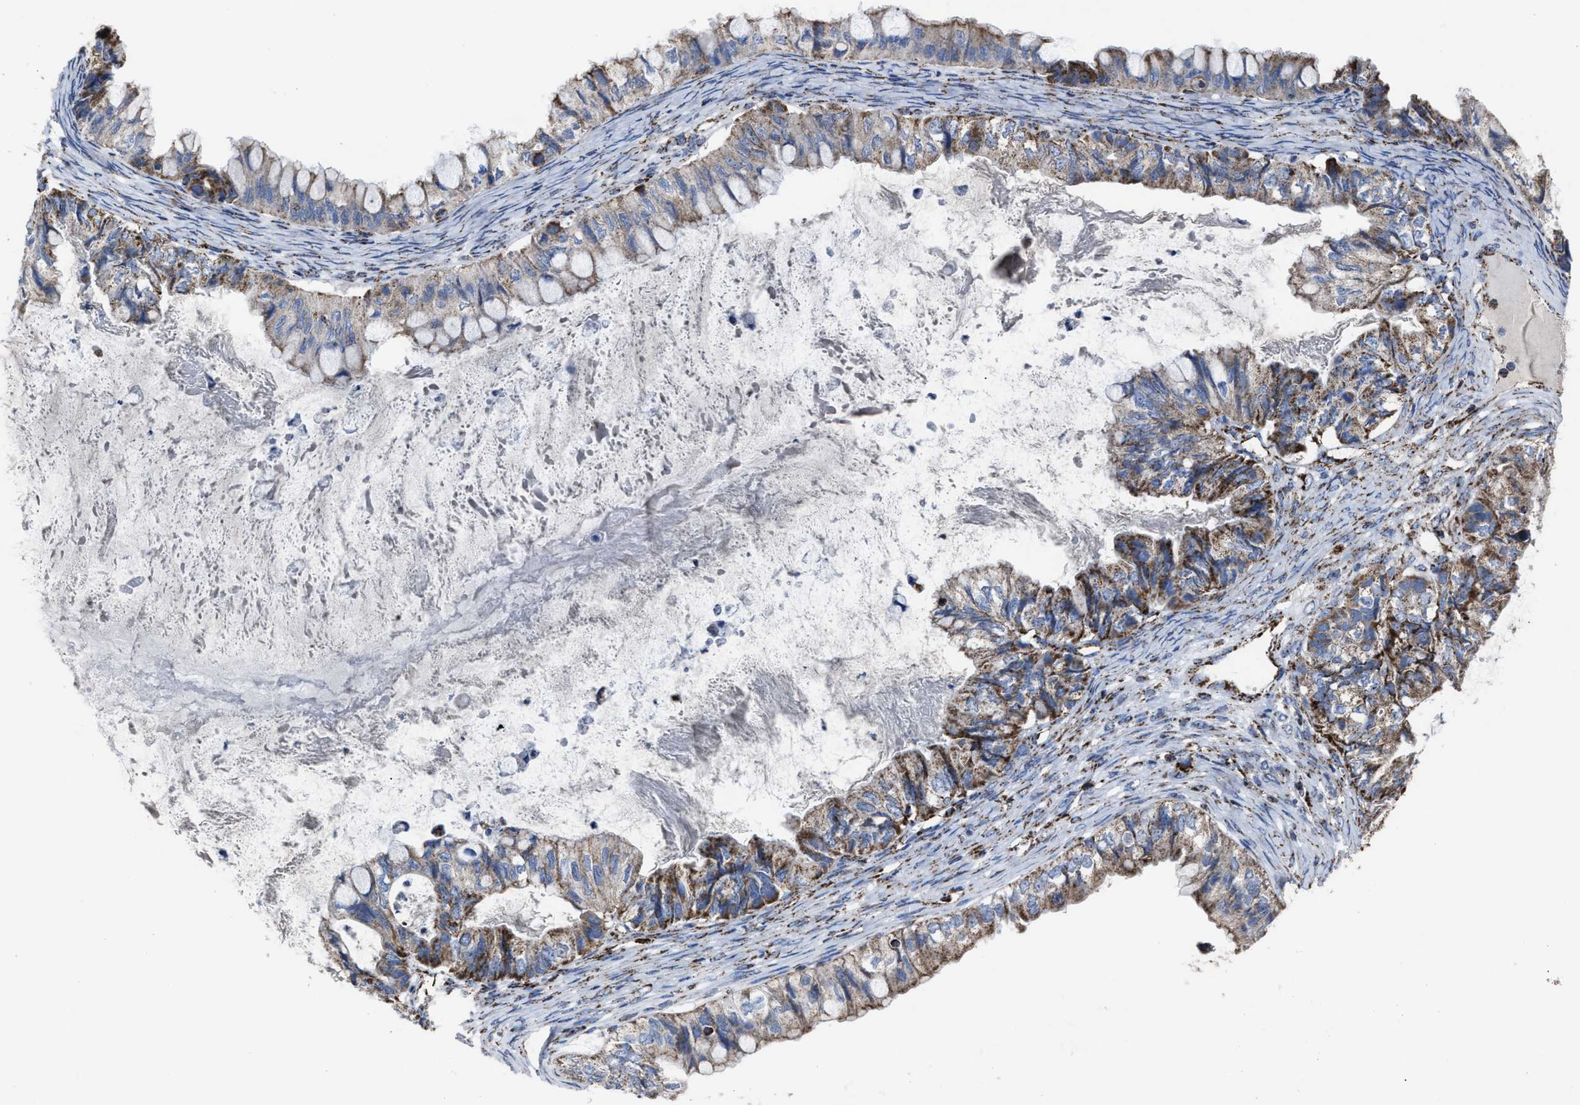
{"staining": {"intensity": "moderate", "quantity": ">75%", "location": "cytoplasmic/membranous"}, "tissue": "ovarian cancer", "cell_type": "Tumor cells", "image_type": "cancer", "snomed": [{"axis": "morphology", "description": "Cystadenocarcinoma, mucinous, NOS"}, {"axis": "topography", "description": "Ovary"}], "caption": "IHC photomicrograph of human ovarian mucinous cystadenocarcinoma stained for a protein (brown), which exhibits medium levels of moderate cytoplasmic/membranous positivity in approximately >75% of tumor cells.", "gene": "NDUFV3", "patient": {"sex": "female", "age": 80}}